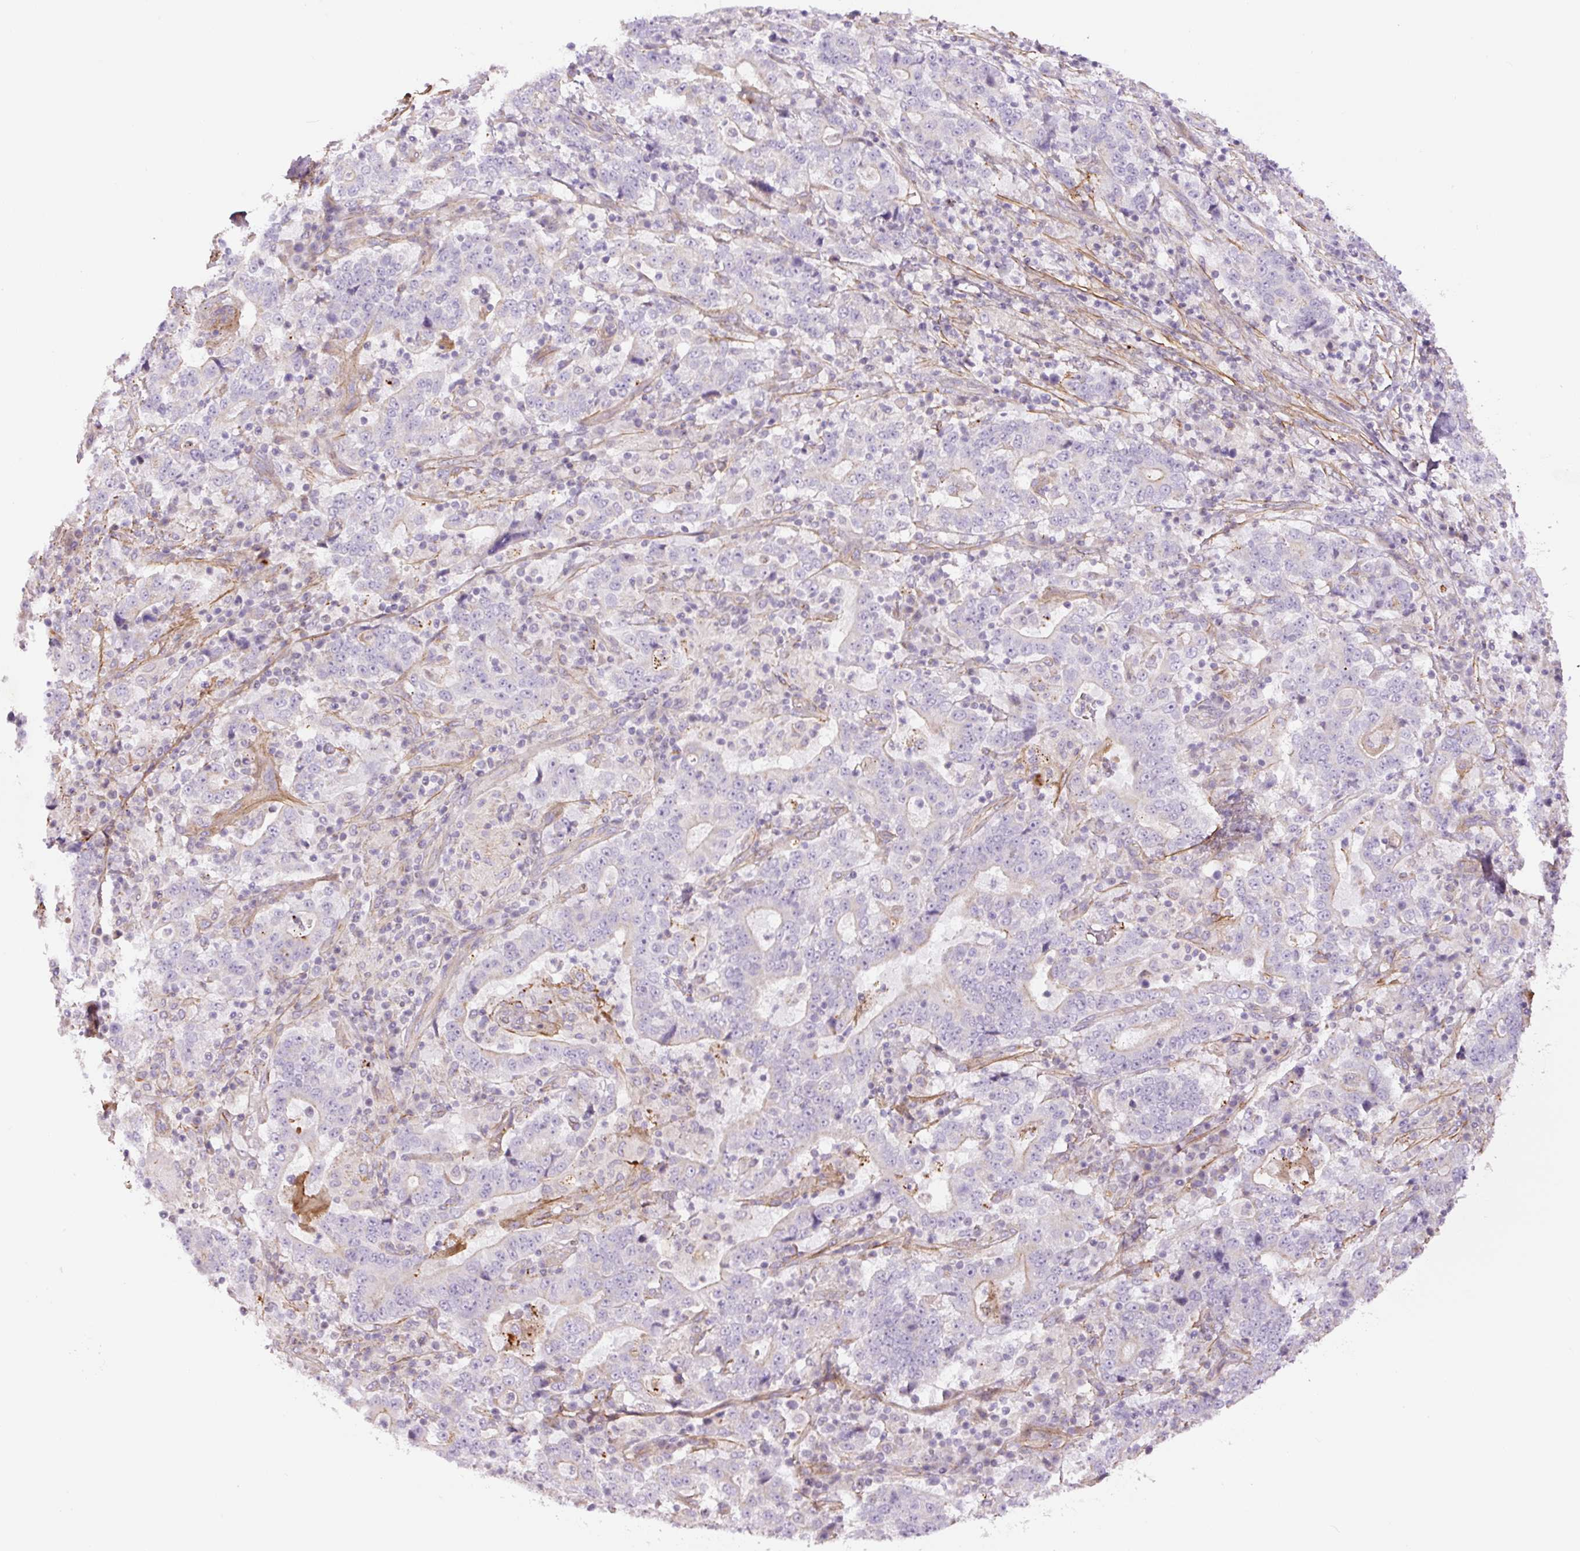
{"staining": {"intensity": "negative", "quantity": "none", "location": "none"}, "tissue": "stomach cancer", "cell_type": "Tumor cells", "image_type": "cancer", "snomed": [{"axis": "morphology", "description": "Normal tissue, NOS"}, {"axis": "morphology", "description": "Adenocarcinoma, NOS"}, {"axis": "topography", "description": "Stomach, upper"}, {"axis": "topography", "description": "Stomach"}], "caption": "DAB (3,3'-diaminobenzidine) immunohistochemical staining of human adenocarcinoma (stomach) displays no significant expression in tumor cells. (Immunohistochemistry, brightfield microscopy, high magnification).", "gene": "CCNI2", "patient": {"sex": "male", "age": 59}}